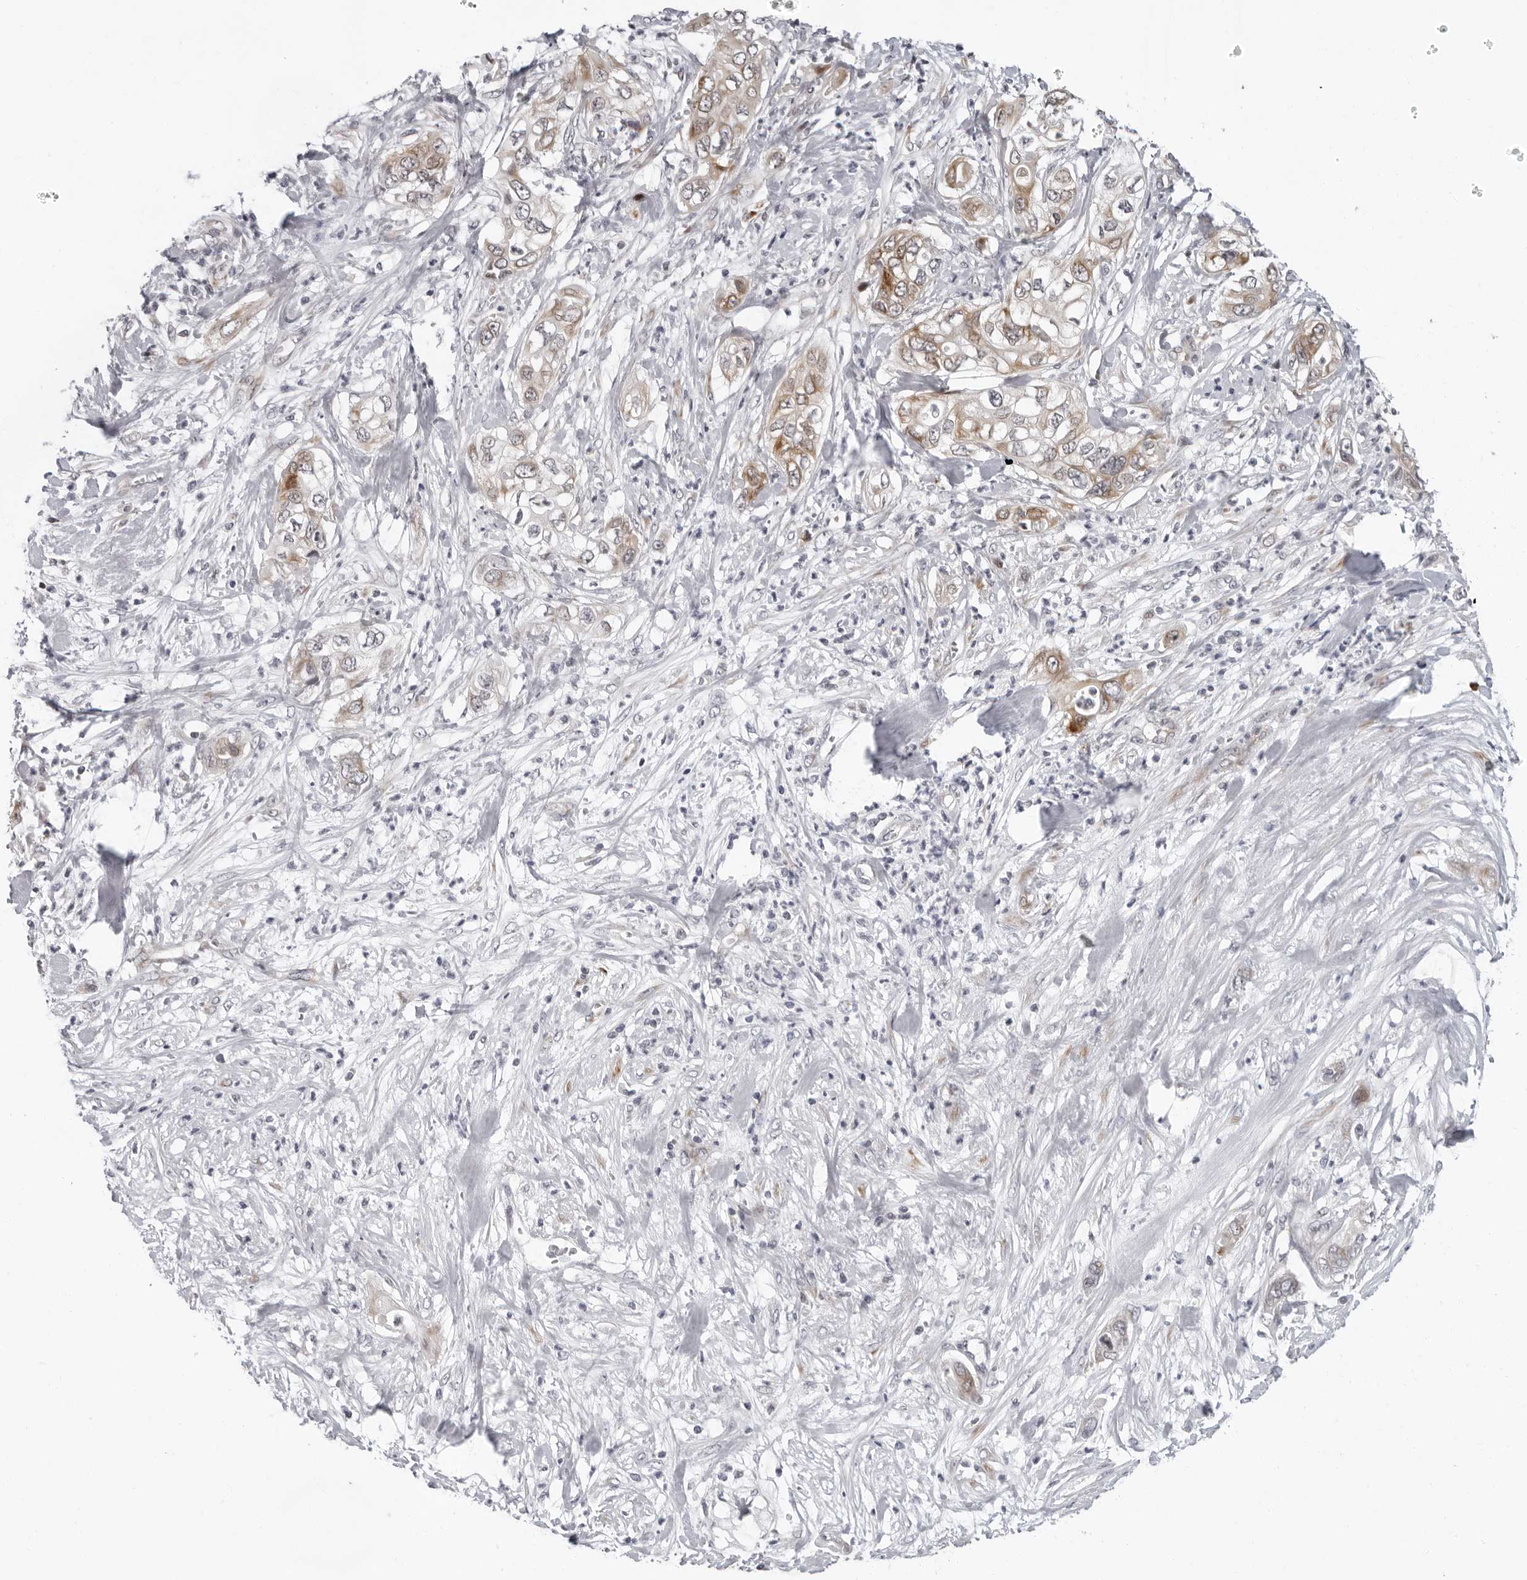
{"staining": {"intensity": "moderate", "quantity": "25%-75%", "location": "cytoplasmic/membranous"}, "tissue": "pancreatic cancer", "cell_type": "Tumor cells", "image_type": "cancer", "snomed": [{"axis": "morphology", "description": "Adenocarcinoma, NOS"}, {"axis": "topography", "description": "Pancreas"}], "caption": "Human pancreatic cancer stained for a protein (brown) demonstrates moderate cytoplasmic/membranous positive positivity in approximately 25%-75% of tumor cells.", "gene": "PIP4K2C", "patient": {"sex": "female", "age": 78}}